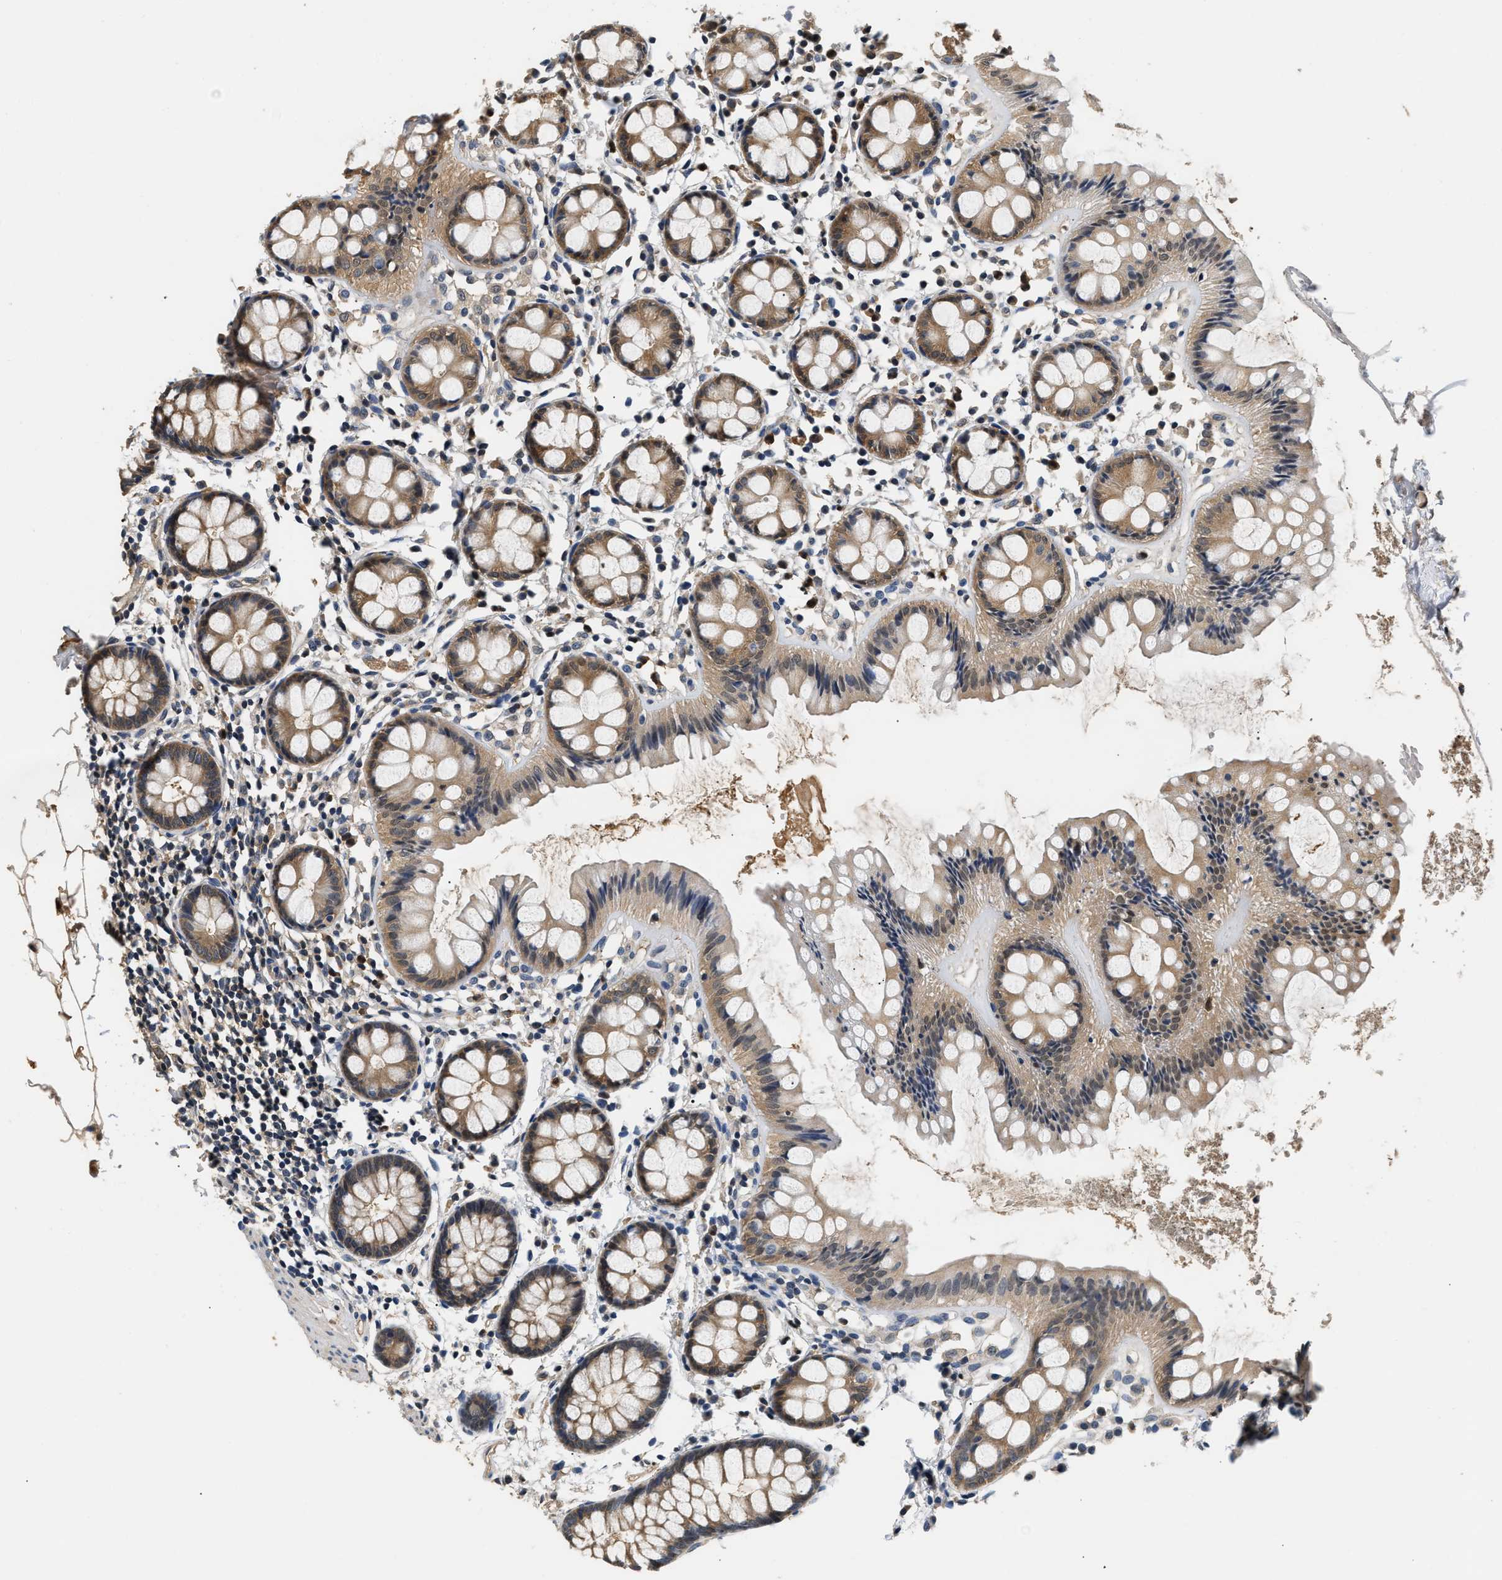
{"staining": {"intensity": "moderate", "quantity": ">75%", "location": "cytoplasmic/membranous"}, "tissue": "rectum", "cell_type": "Glandular cells", "image_type": "normal", "snomed": [{"axis": "morphology", "description": "Normal tissue, NOS"}, {"axis": "topography", "description": "Rectum"}], "caption": "IHC histopathology image of benign rectum stained for a protein (brown), which shows medium levels of moderate cytoplasmic/membranous expression in about >75% of glandular cells.", "gene": "GPI", "patient": {"sex": "female", "age": 65}}